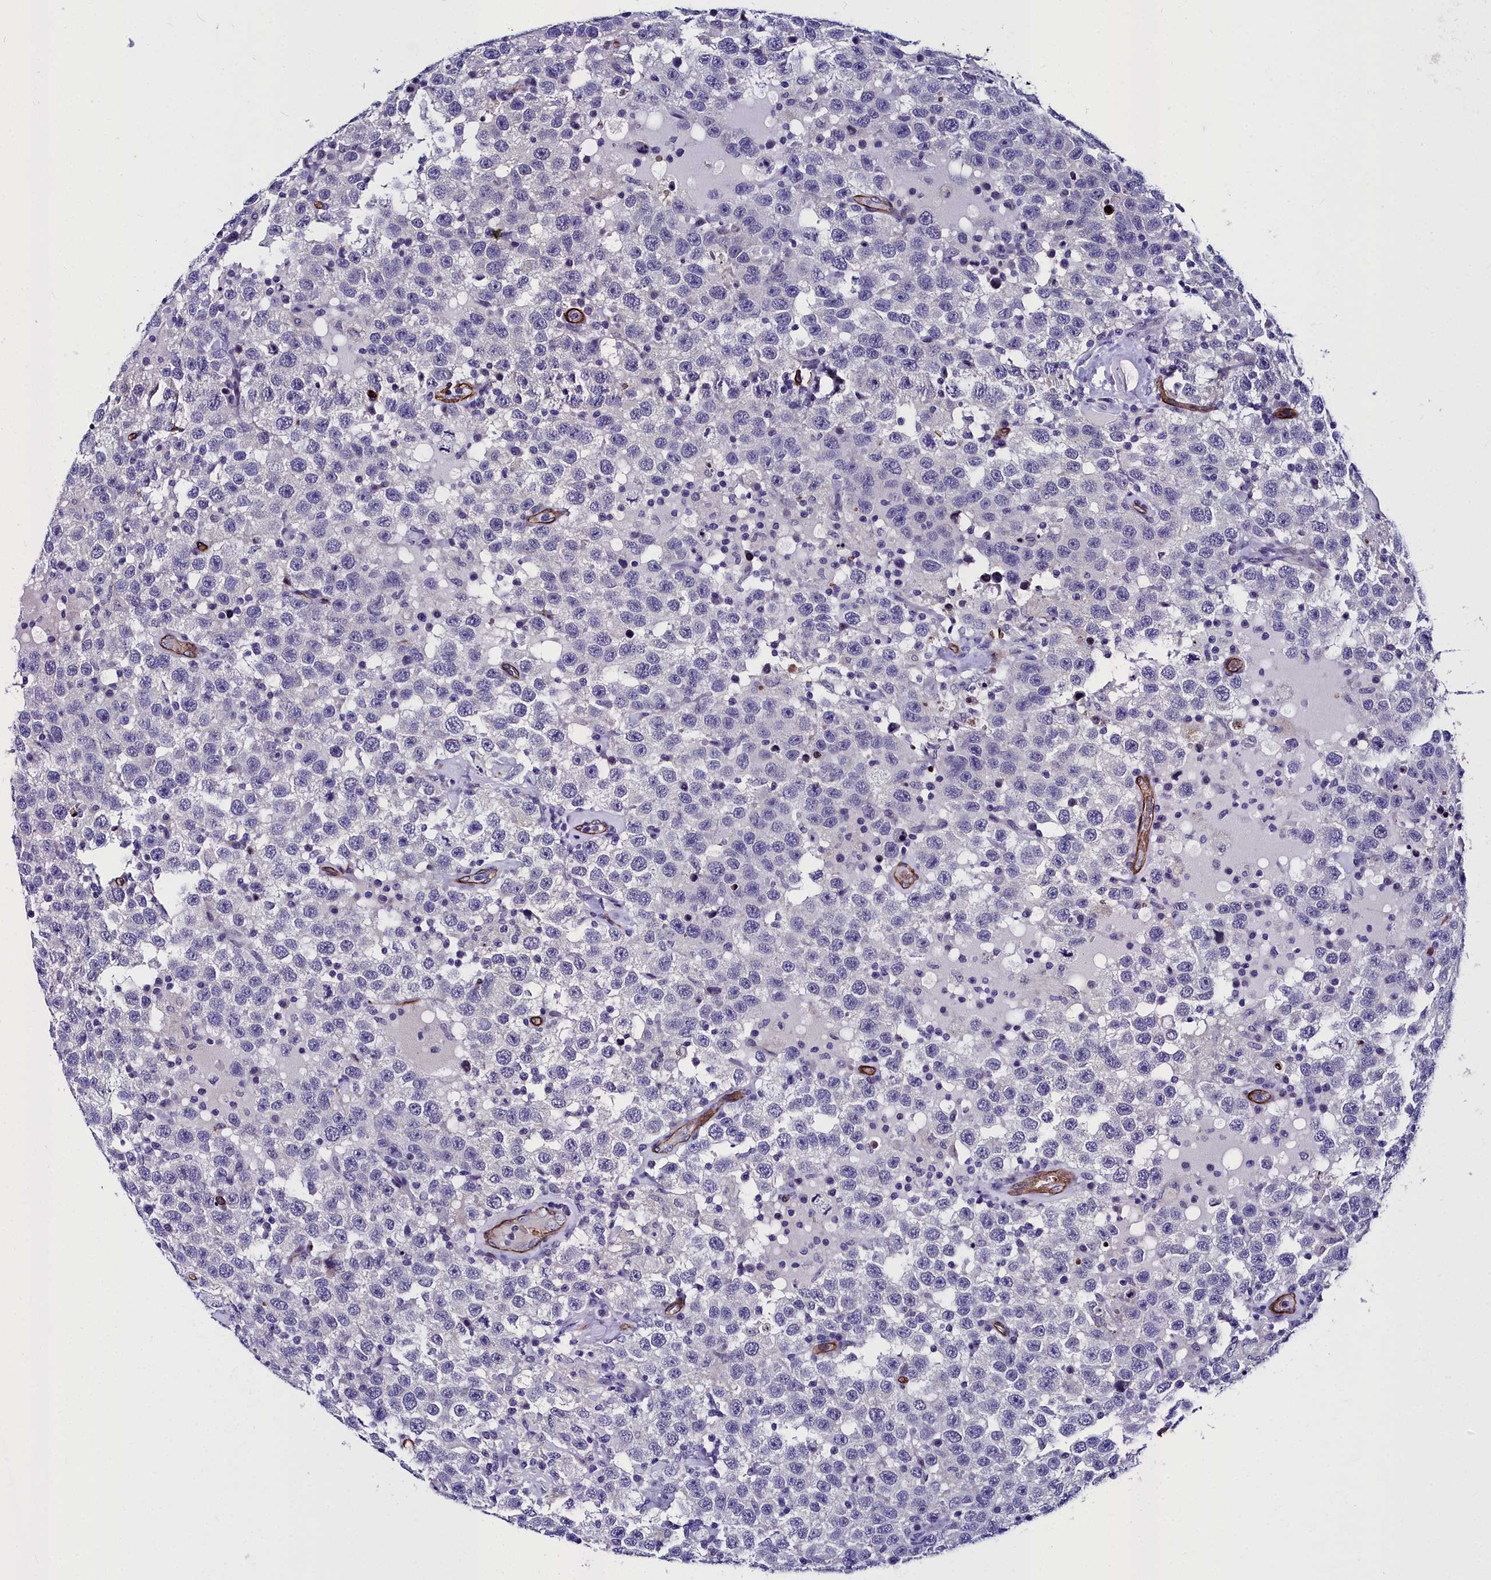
{"staining": {"intensity": "negative", "quantity": "none", "location": "none"}, "tissue": "testis cancer", "cell_type": "Tumor cells", "image_type": "cancer", "snomed": [{"axis": "morphology", "description": "Seminoma, NOS"}, {"axis": "topography", "description": "Testis"}], "caption": "Protein analysis of testis cancer exhibits no significant positivity in tumor cells. (Stains: DAB (3,3'-diaminobenzidine) immunohistochemistry (IHC) with hematoxylin counter stain, Microscopy: brightfield microscopy at high magnification).", "gene": "CYP4F11", "patient": {"sex": "male", "age": 41}}